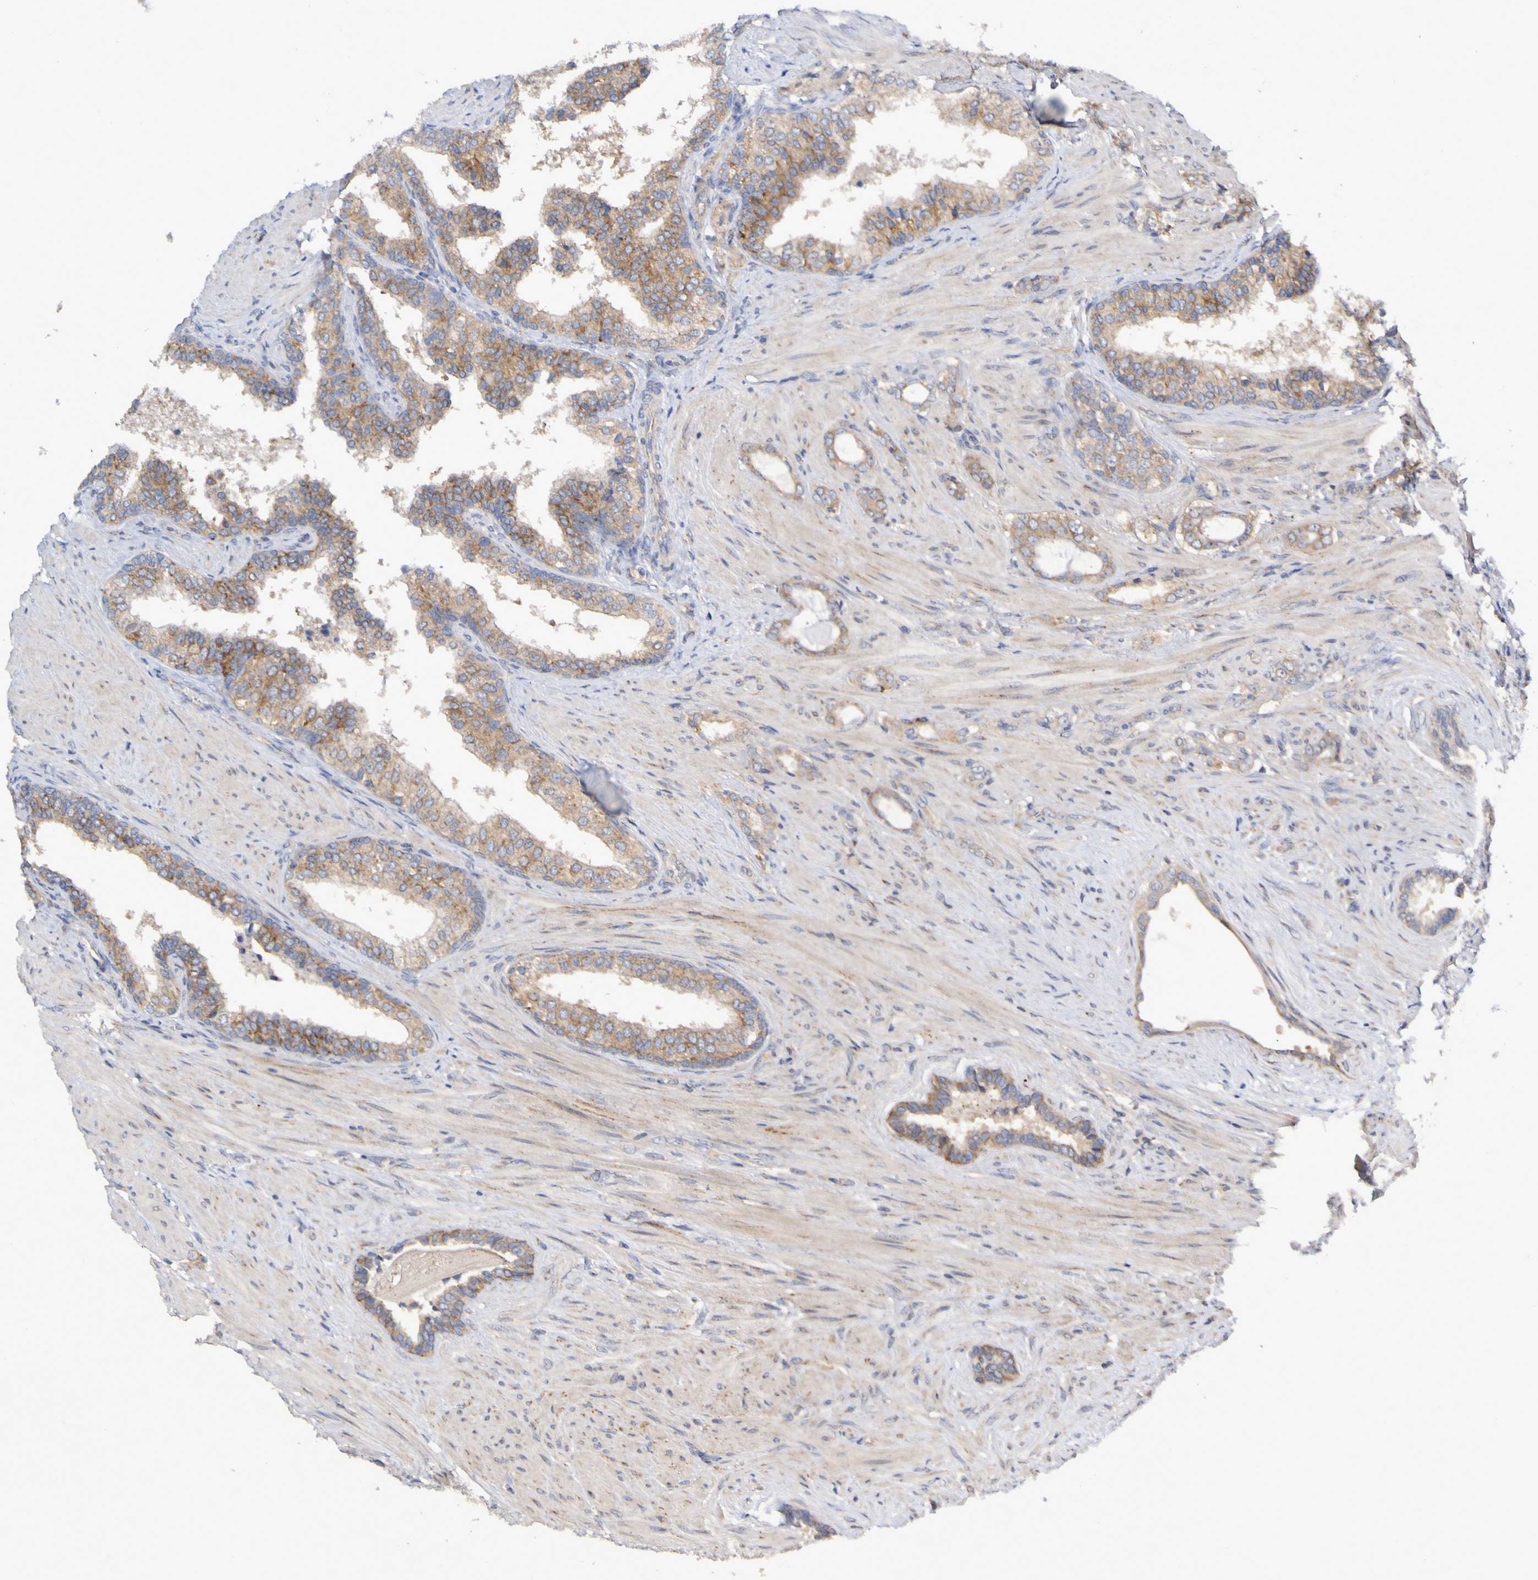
{"staining": {"intensity": "moderate", "quantity": ">75%", "location": "cytoplasmic/membranous"}, "tissue": "prostate cancer", "cell_type": "Tumor cells", "image_type": "cancer", "snomed": [{"axis": "morphology", "description": "Adenocarcinoma, Low grade"}, {"axis": "topography", "description": "Prostate"}], "caption": "Moderate cytoplasmic/membranous protein positivity is identified in approximately >75% of tumor cells in prostate cancer. (DAB IHC, brown staining for protein, blue staining for nuclei).", "gene": "LMBRD2", "patient": {"sex": "male", "age": 60}}